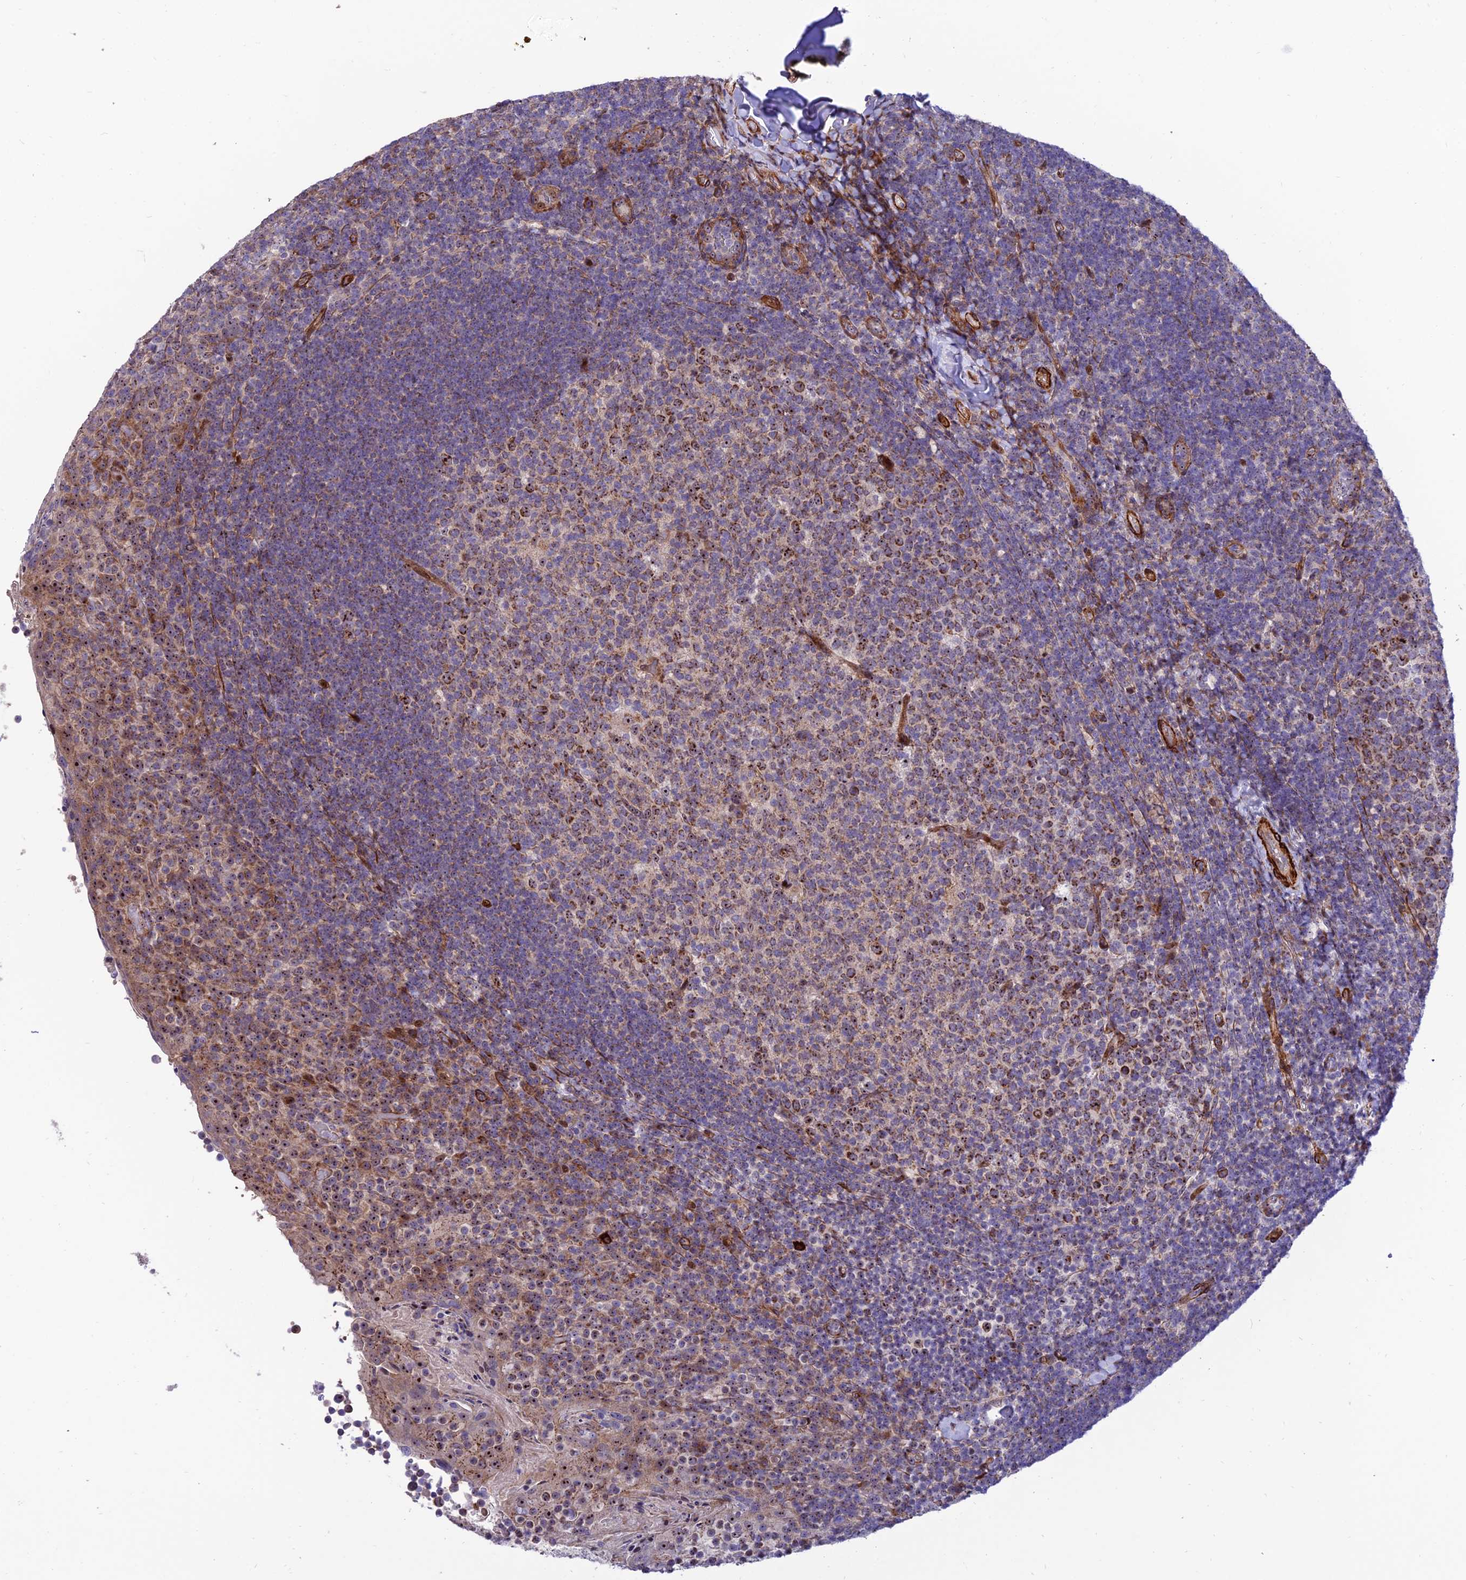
{"staining": {"intensity": "strong", "quantity": "25%-75%", "location": "nuclear"}, "tissue": "tonsil", "cell_type": "Germinal center cells", "image_type": "normal", "snomed": [{"axis": "morphology", "description": "Normal tissue, NOS"}, {"axis": "topography", "description": "Tonsil"}], "caption": "Immunohistochemical staining of normal human tonsil reveals strong nuclear protein positivity in about 25%-75% of germinal center cells. (DAB (3,3'-diaminobenzidine) IHC with brightfield microscopy, high magnification).", "gene": "KBTBD7", "patient": {"sex": "female", "age": 10}}